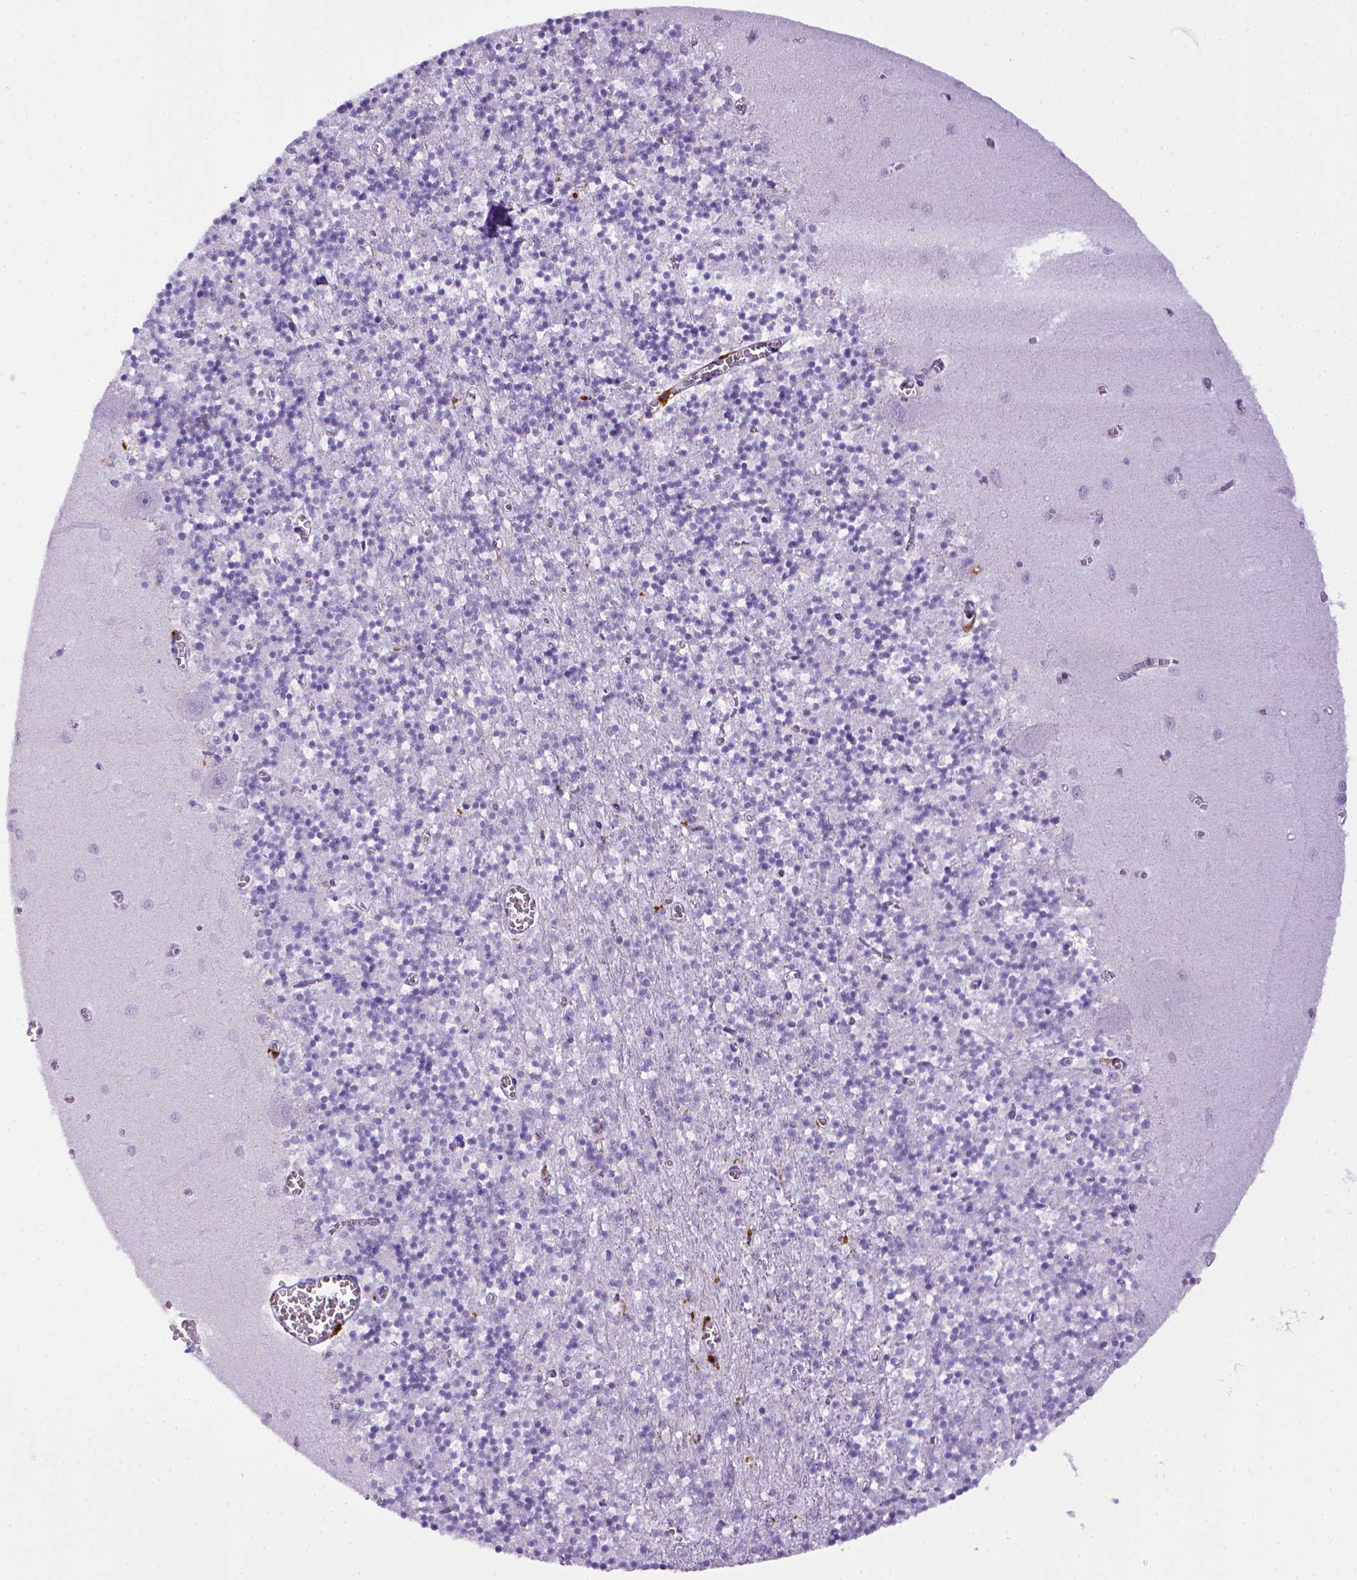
{"staining": {"intensity": "negative", "quantity": "none", "location": "none"}, "tissue": "cerebellum", "cell_type": "Cells in granular layer", "image_type": "normal", "snomed": [{"axis": "morphology", "description": "Normal tissue, NOS"}, {"axis": "topography", "description": "Cerebellum"}], "caption": "Immunohistochemical staining of benign cerebellum exhibits no significant positivity in cells in granular layer.", "gene": "CD68", "patient": {"sex": "female", "age": 64}}